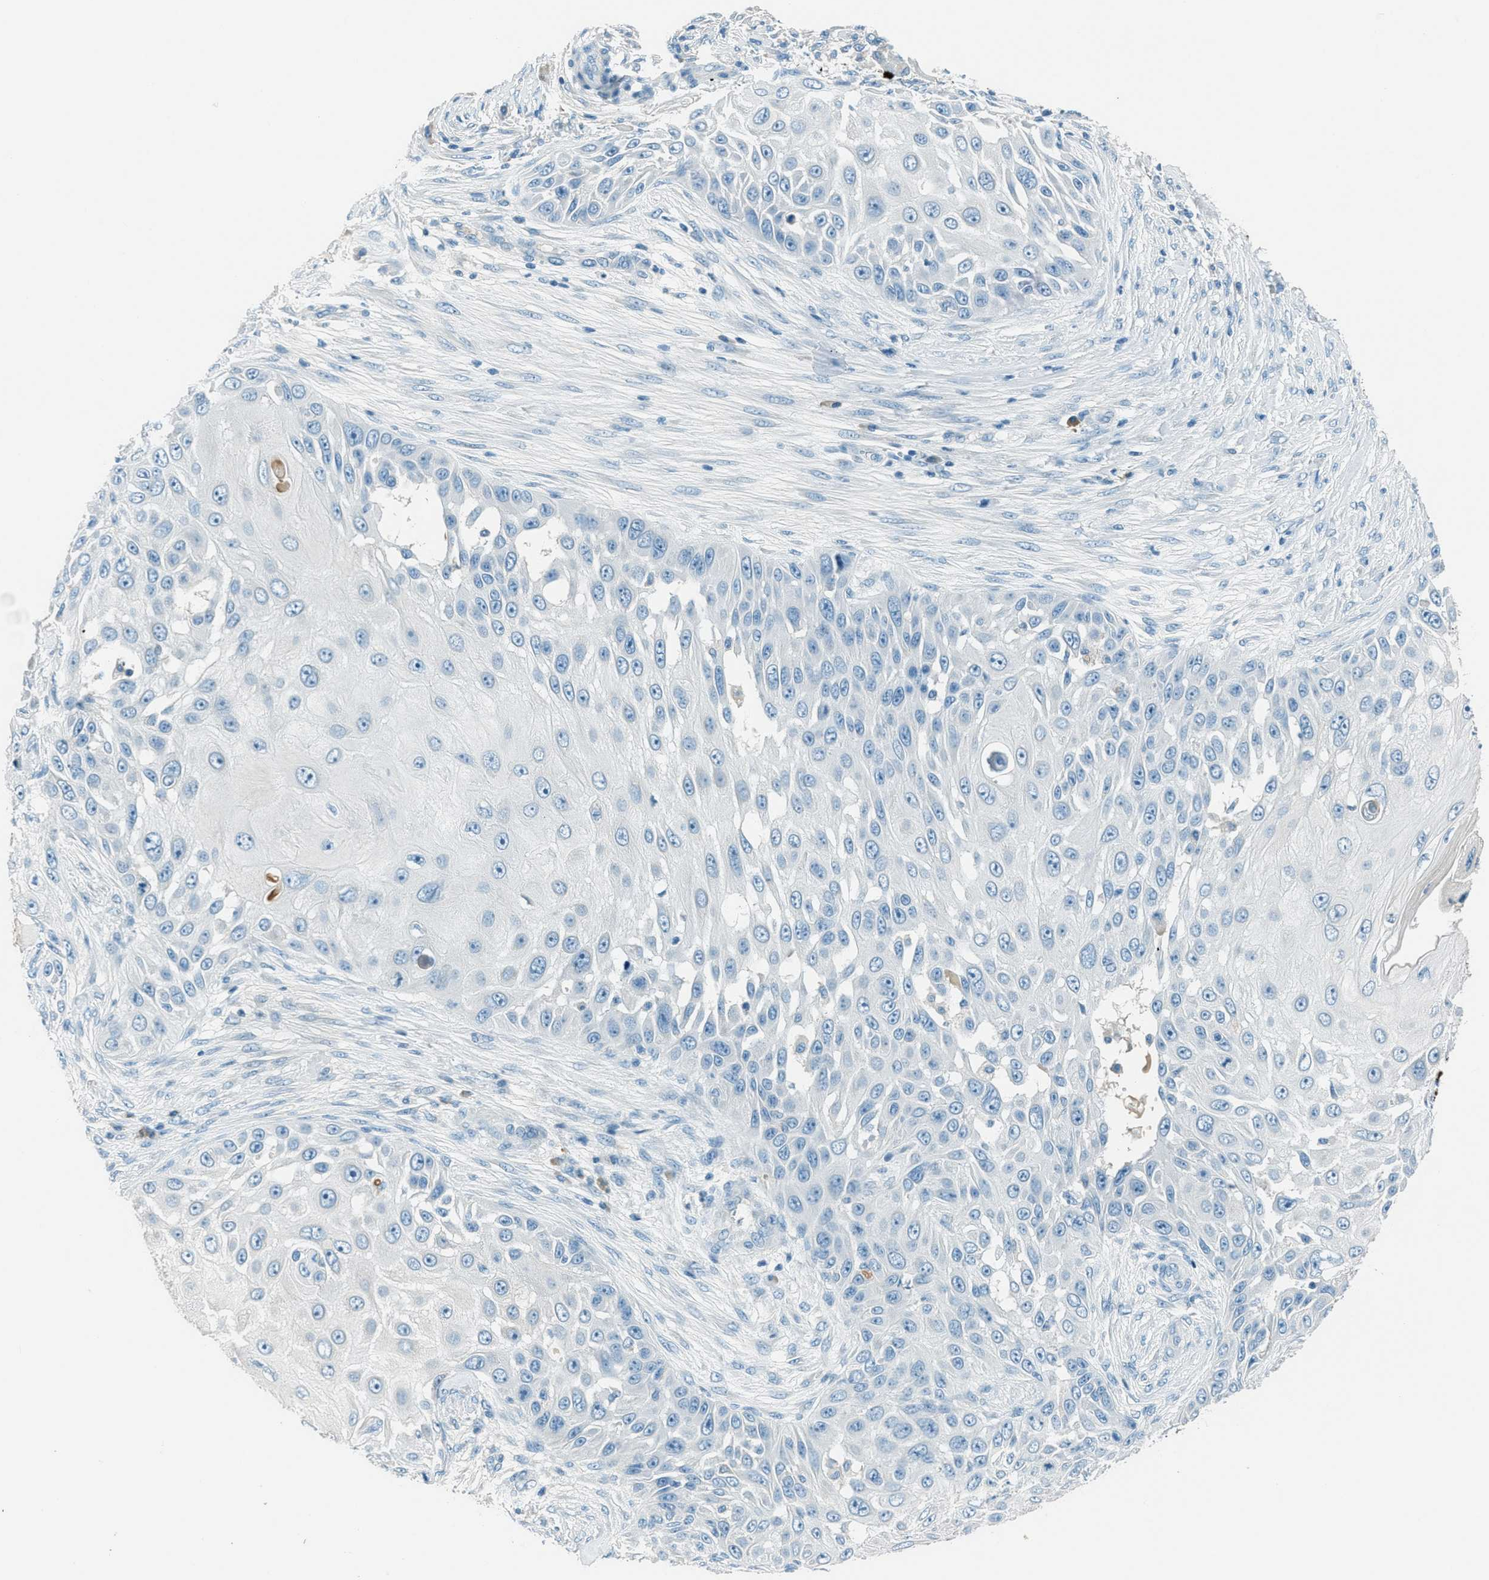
{"staining": {"intensity": "negative", "quantity": "none", "location": "none"}, "tissue": "skin cancer", "cell_type": "Tumor cells", "image_type": "cancer", "snomed": [{"axis": "morphology", "description": "Squamous cell carcinoma, NOS"}, {"axis": "topography", "description": "Skin"}], "caption": "Immunohistochemistry (IHC) micrograph of squamous cell carcinoma (skin) stained for a protein (brown), which shows no staining in tumor cells.", "gene": "MSLN", "patient": {"sex": "female", "age": 44}}